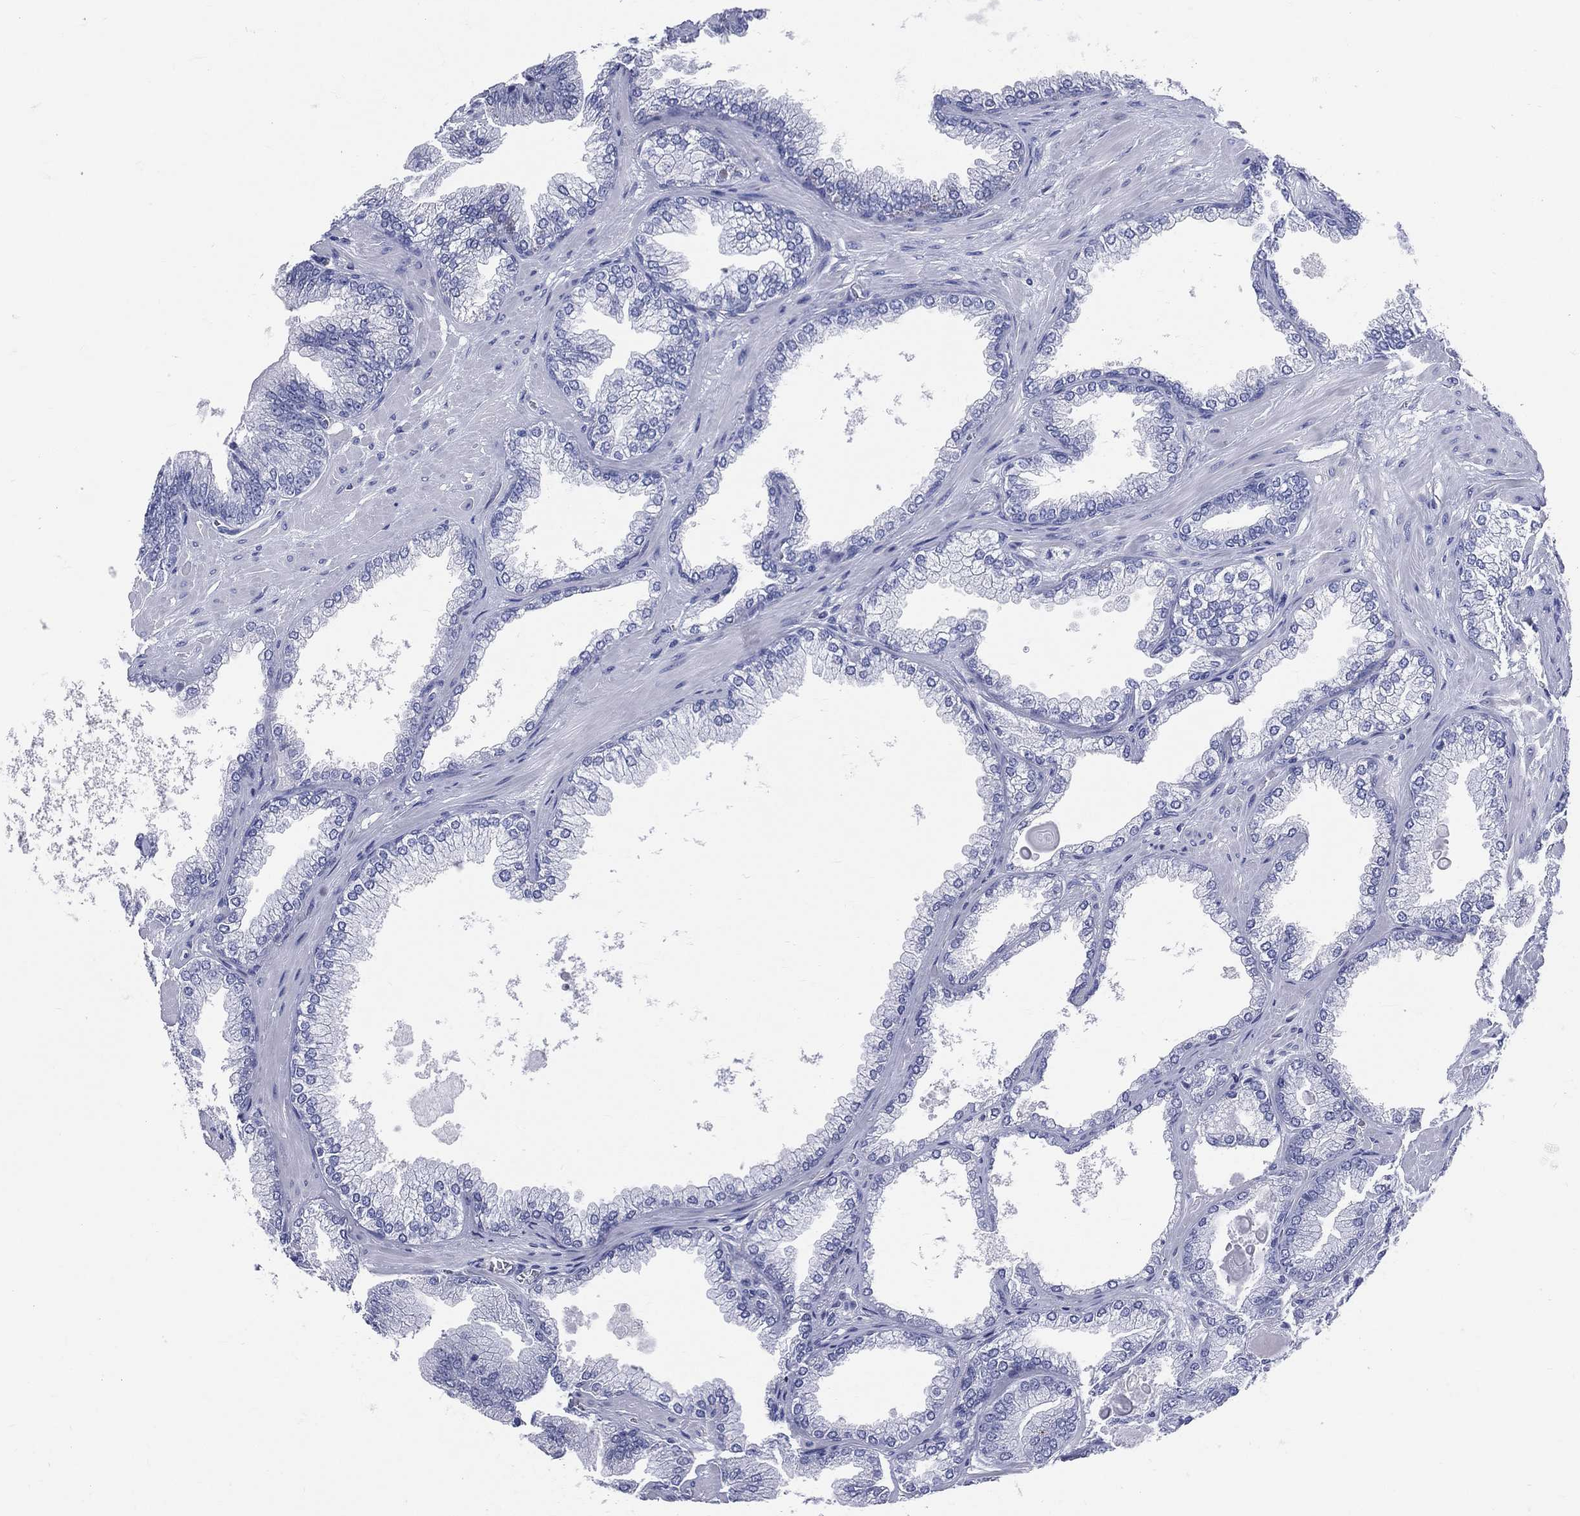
{"staining": {"intensity": "negative", "quantity": "none", "location": "none"}, "tissue": "prostate cancer", "cell_type": "Tumor cells", "image_type": "cancer", "snomed": [{"axis": "morphology", "description": "Adenocarcinoma, Low grade"}, {"axis": "topography", "description": "Prostate"}], "caption": "Protein analysis of low-grade adenocarcinoma (prostate) displays no significant expression in tumor cells.", "gene": "CYLC1", "patient": {"sex": "male", "age": 72}}